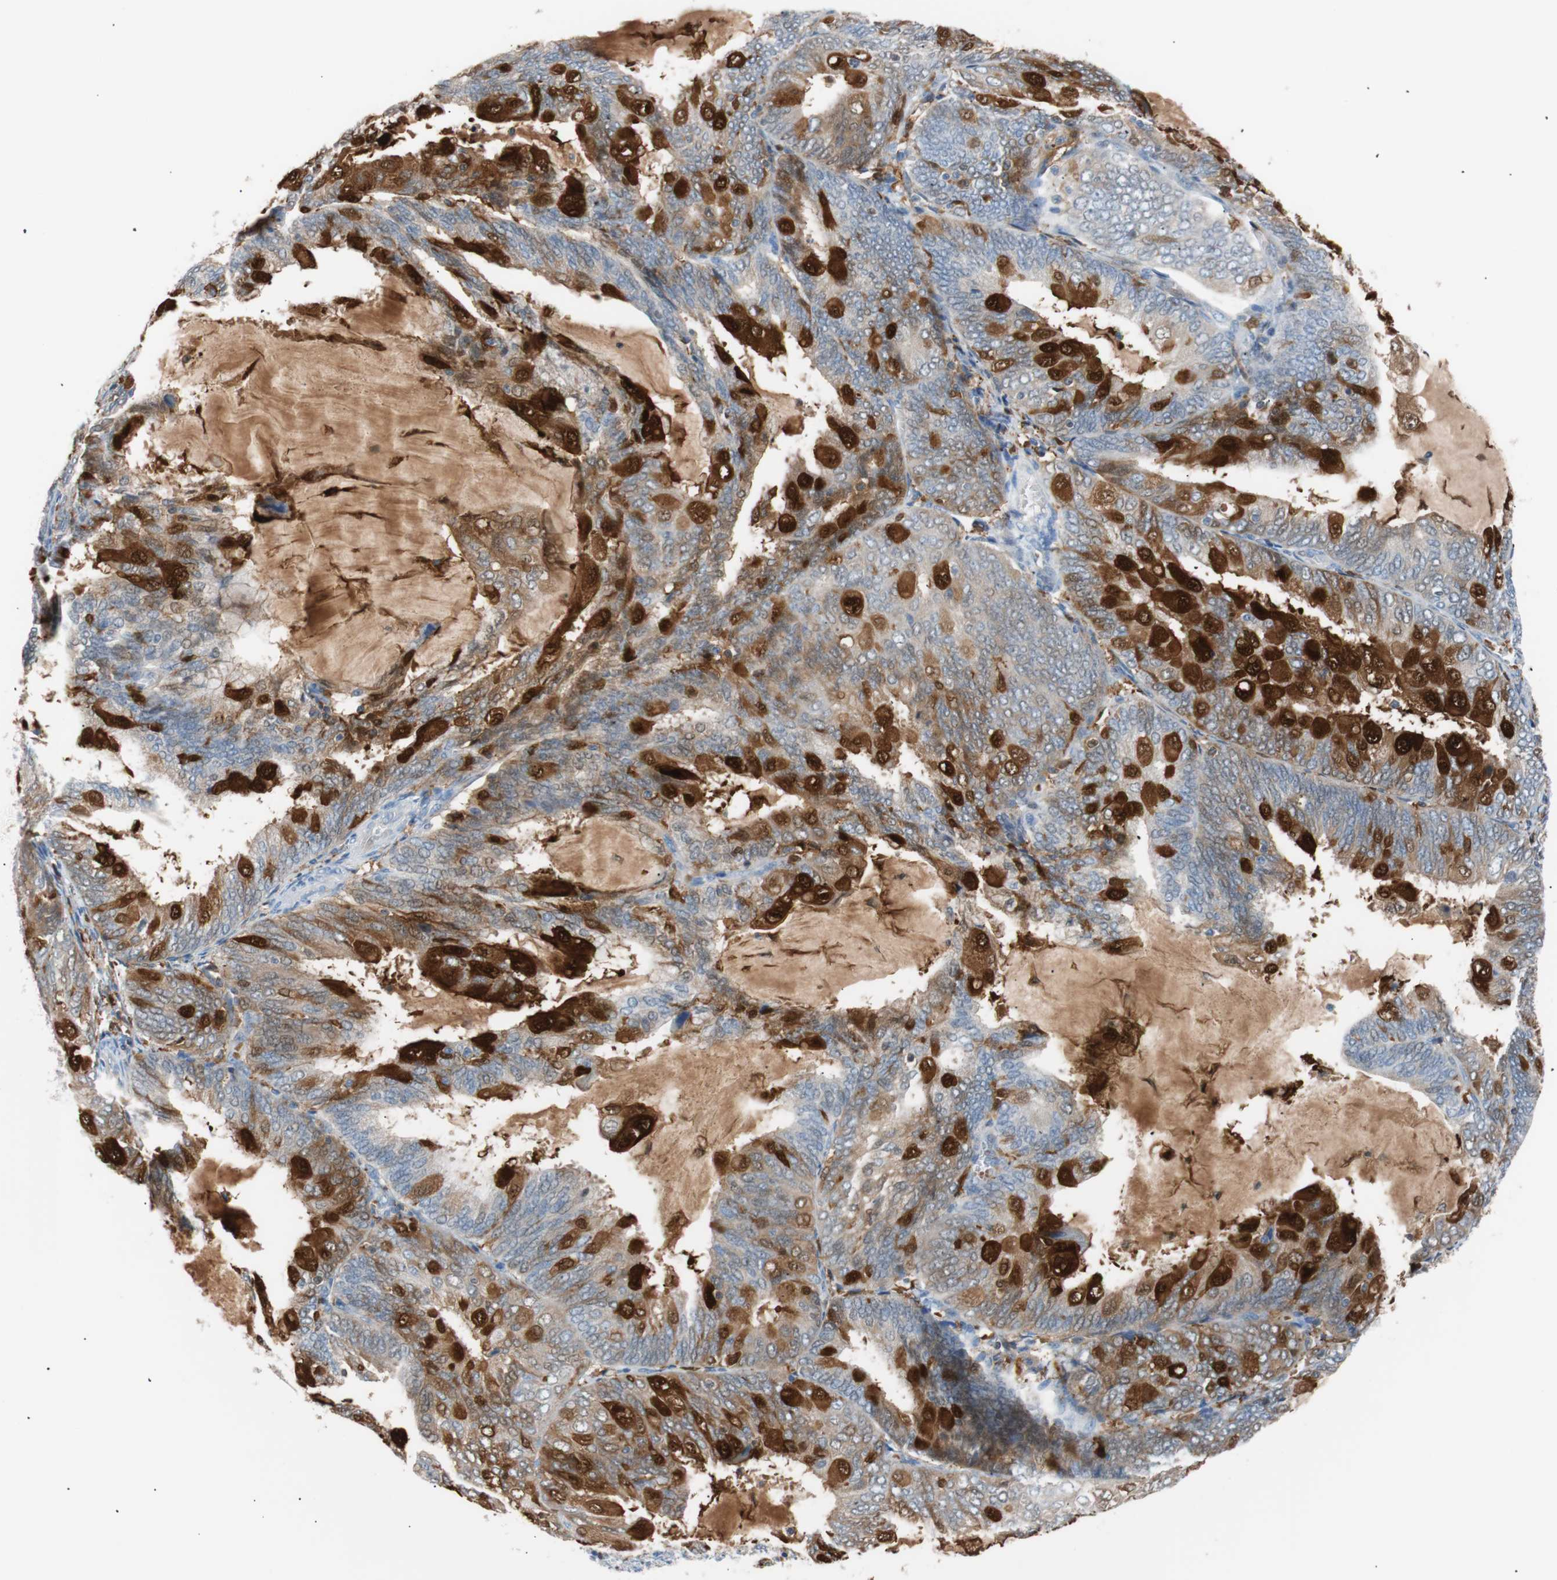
{"staining": {"intensity": "strong", "quantity": "25%-75%", "location": "cytoplasmic/membranous,nuclear"}, "tissue": "endometrial cancer", "cell_type": "Tumor cells", "image_type": "cancer", "snomed": [{"axis": "morphology", "description": "Adenocarcinoma, NOS"}, {"axis": "topography", "description": "Endometrium"}], "caption": "Protein expression analysis of endometrial cancer shows strong cytoplasmic/membranous and nuclear positivity in approximately 25%-75% of tumor cells.", "gene": "IL18", "patient": {"sex": "female", "age": 81}}